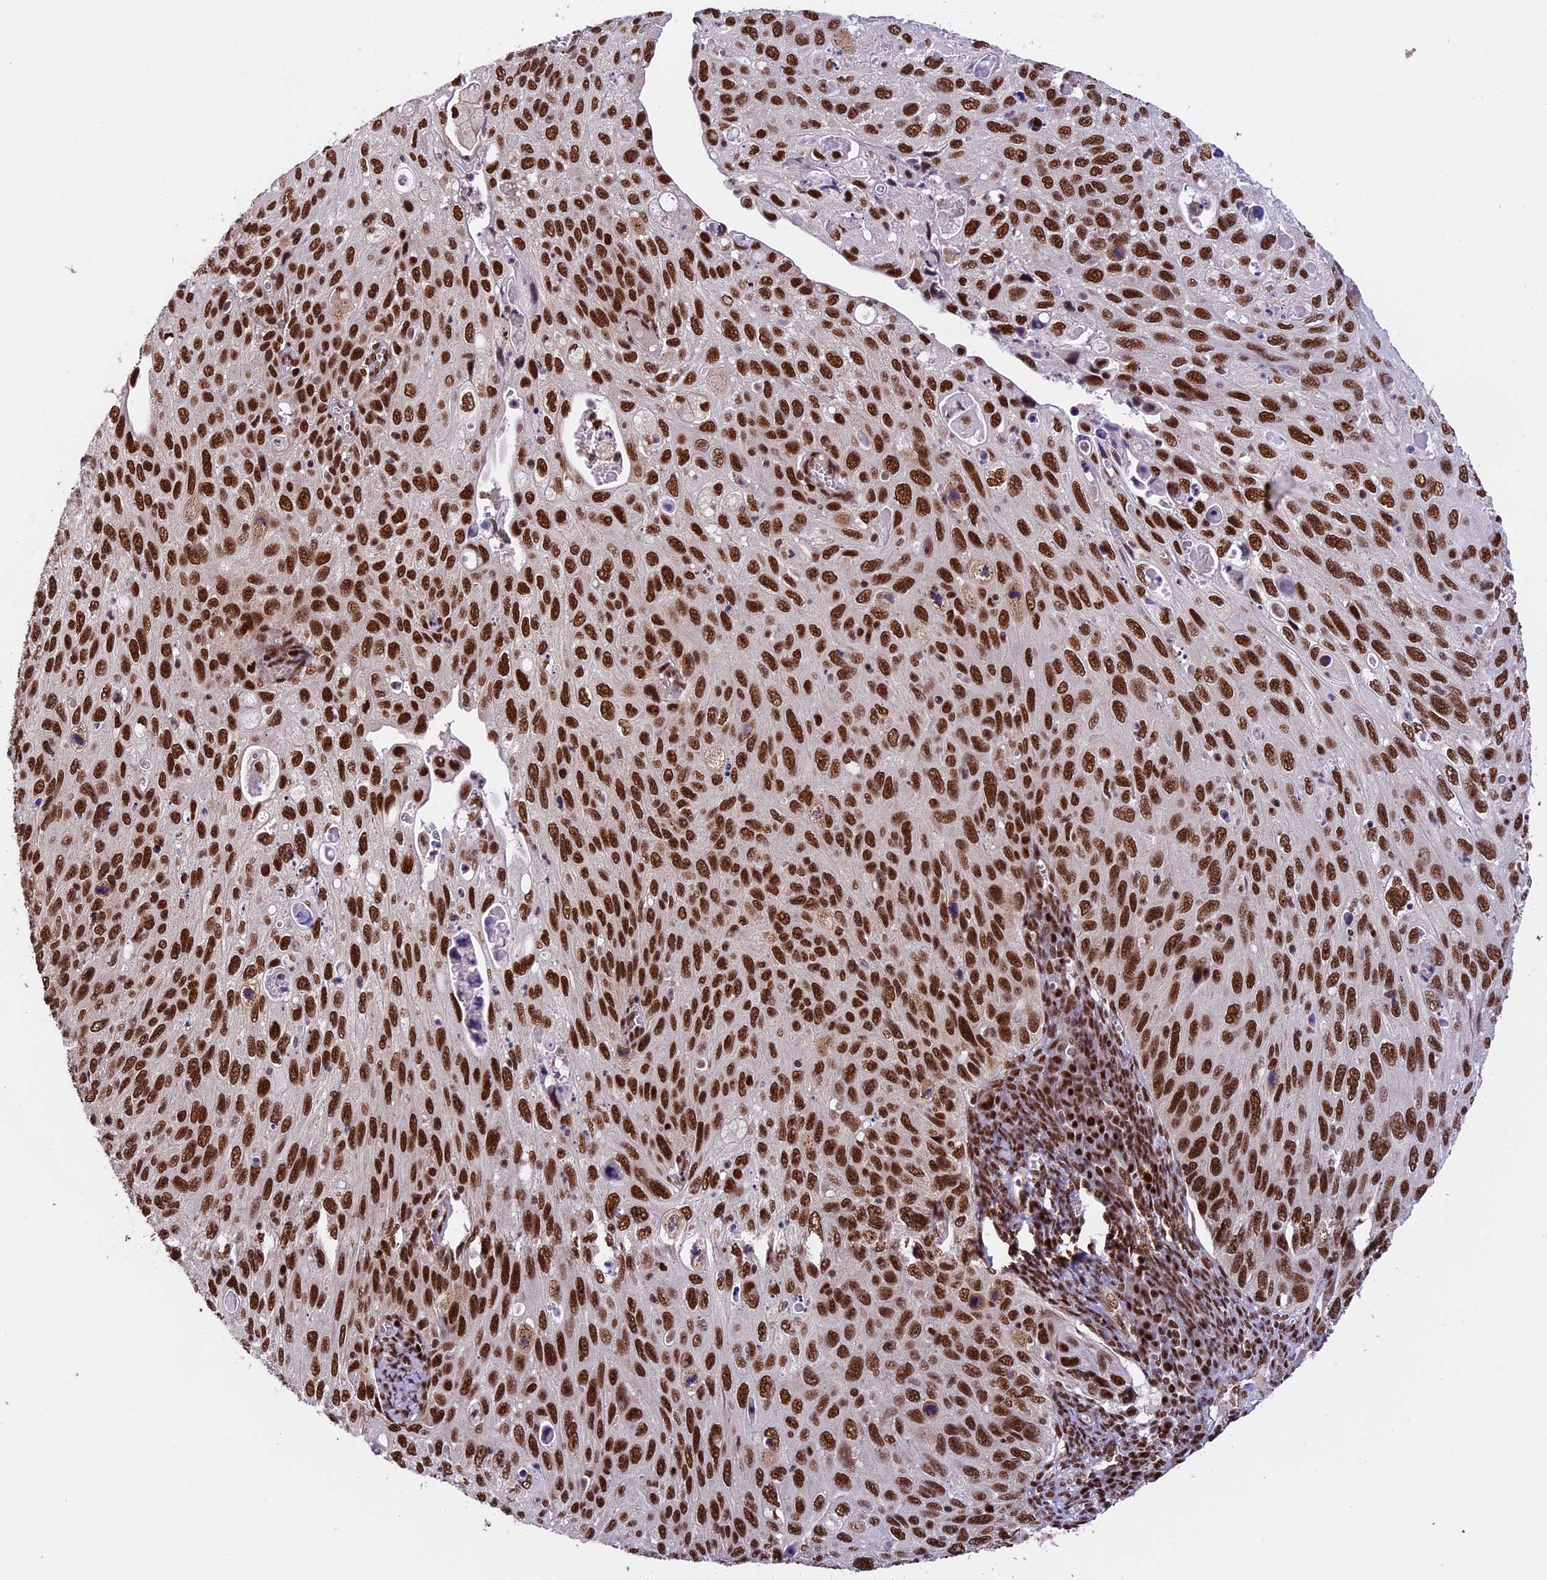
{"staining": {"intensity": "strong", "quantity": ">75%", "location": "nuclear"}, "tissue": "cervical cancer", "cell_type": "Tumor cells", "image_type": "cancer", "snomed": [{"axis": "morphology", "description": "Squamous cell carcinoma, NOS"}, {"axis": "topography", "description": "Cervix"}], "caption": "Cervical cancer (squamous cell carcinoma) stained for a protein reveals strong nuclear positivity in tumor cells. (brown staining indicates protein expression, while blue staining denotes nuclei).", "gene": "RAMAC", "patient": {"sex": "female", "age": 70}}